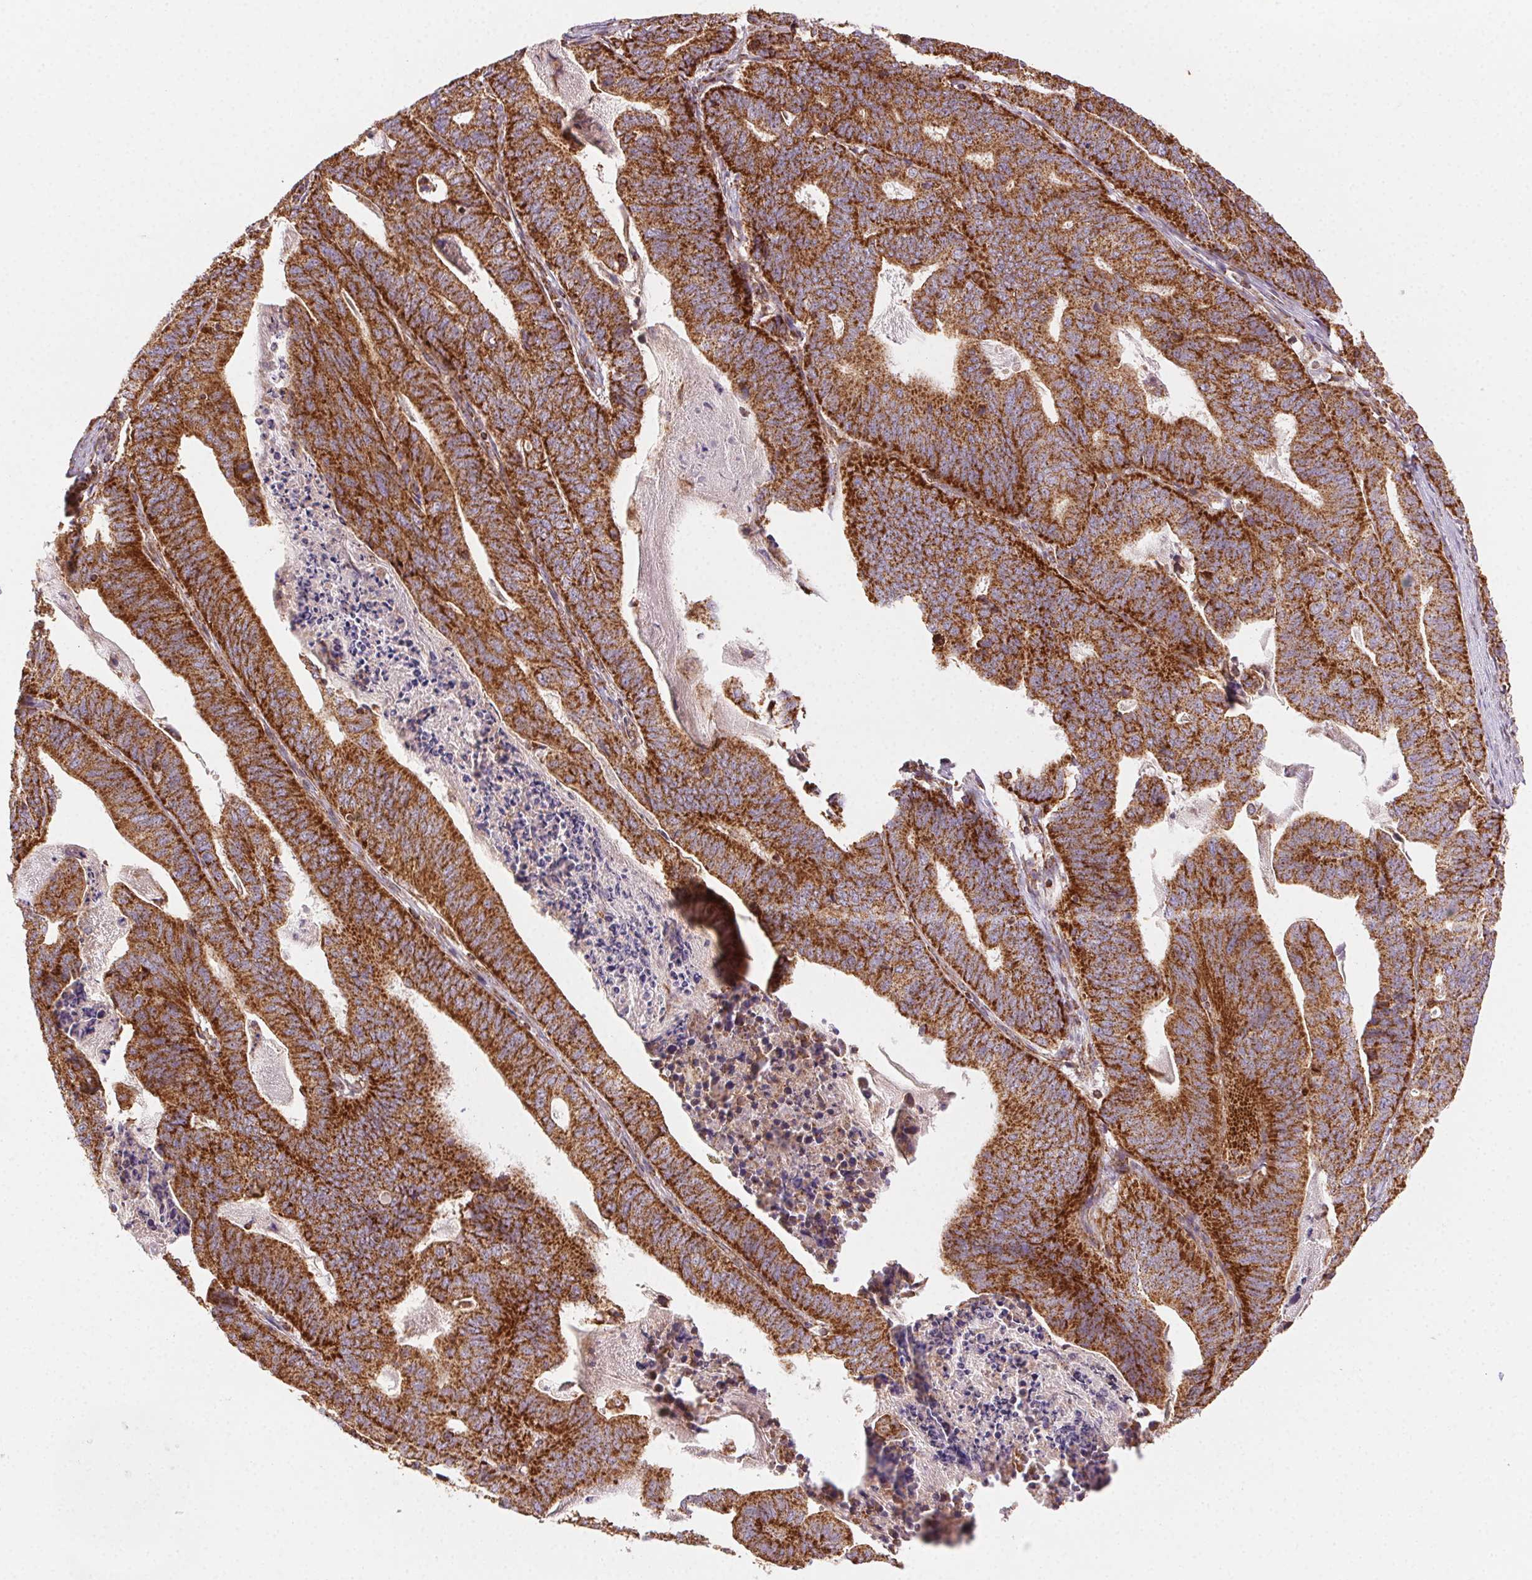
{"staining": {"intensity": "strong", "quantity": ">75%", "location": "cytoplasmic/membranous"}, "tissue": "stomach cancer", "cell_type": "Tumor cells", "image_type": "cancer", "snomed": [{"axis": "morphology", "description": "Adenocarcinoma, NOS"}, {"axis": "topography", "description": "Stomach, upper"}], "caption": "Immunohistochemistry histopathology image of neoplastic tissue: stomach adenocarcinoma stained using immunohistochemistry displays high levels of strong protein expression localized specifically in the cytoplasmic/membranous of tumor cells, appearing as a cytoplasmic/membranous brown color.", "gene": "CLPB", "patient": {"sex": "female", "age": 67}}